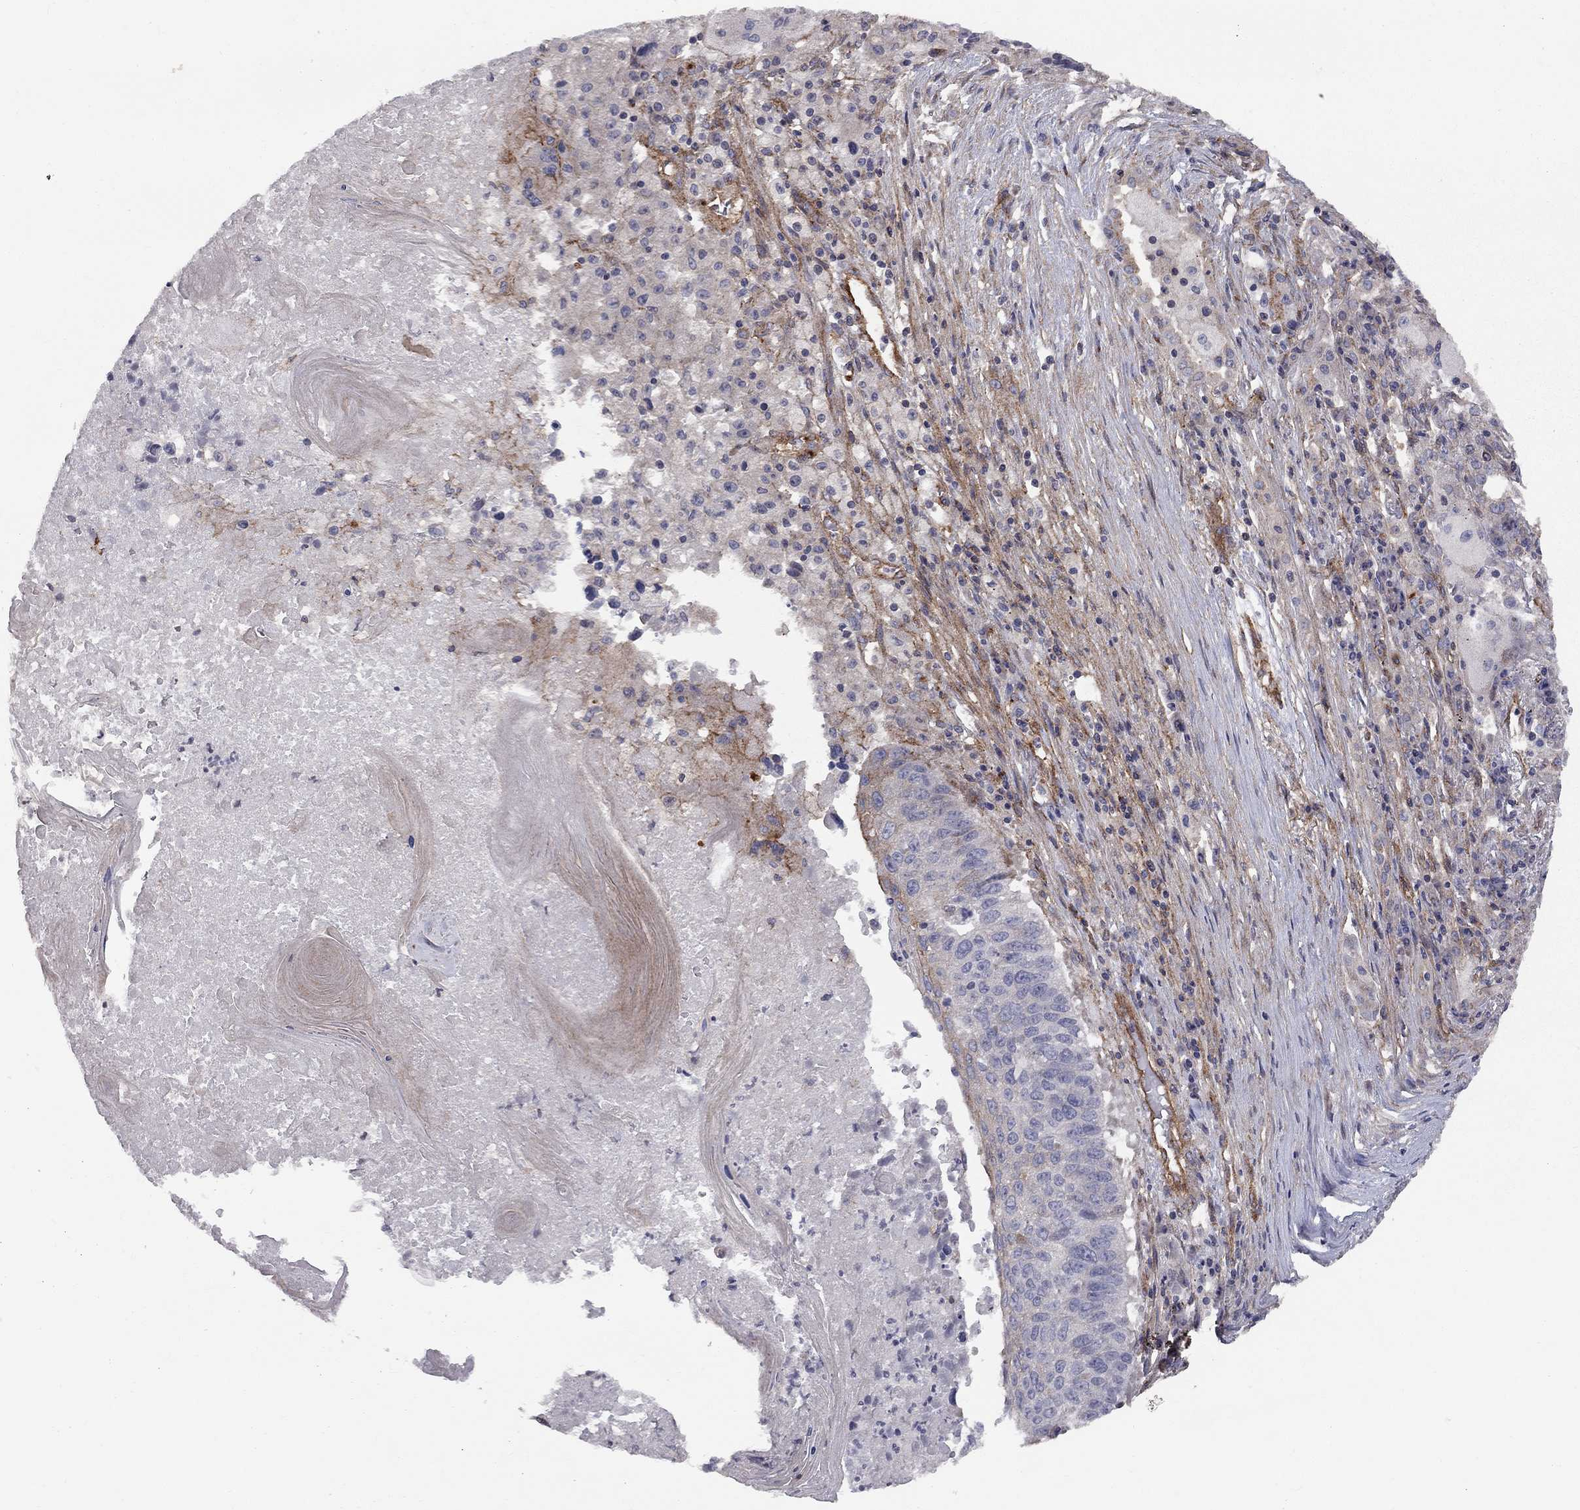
{"staining": {"intensity": "negative", "quantity": "none", "location": "none"}, "tissue": "lung cancer", "cell_type": "Tumor cells", "image_type": "cancer", "snomed": [{"axis": "morphology", "description": "Squamous cell carcinoma, NOS"}, {"axis": "topography", "description": "Lung"}], "caption": "Tumor cells show no significant protein expression in lung cancer (squamous cell carcinoma).", "gene": "RASEF", "patient": {"sex": "male", "age": 73}}